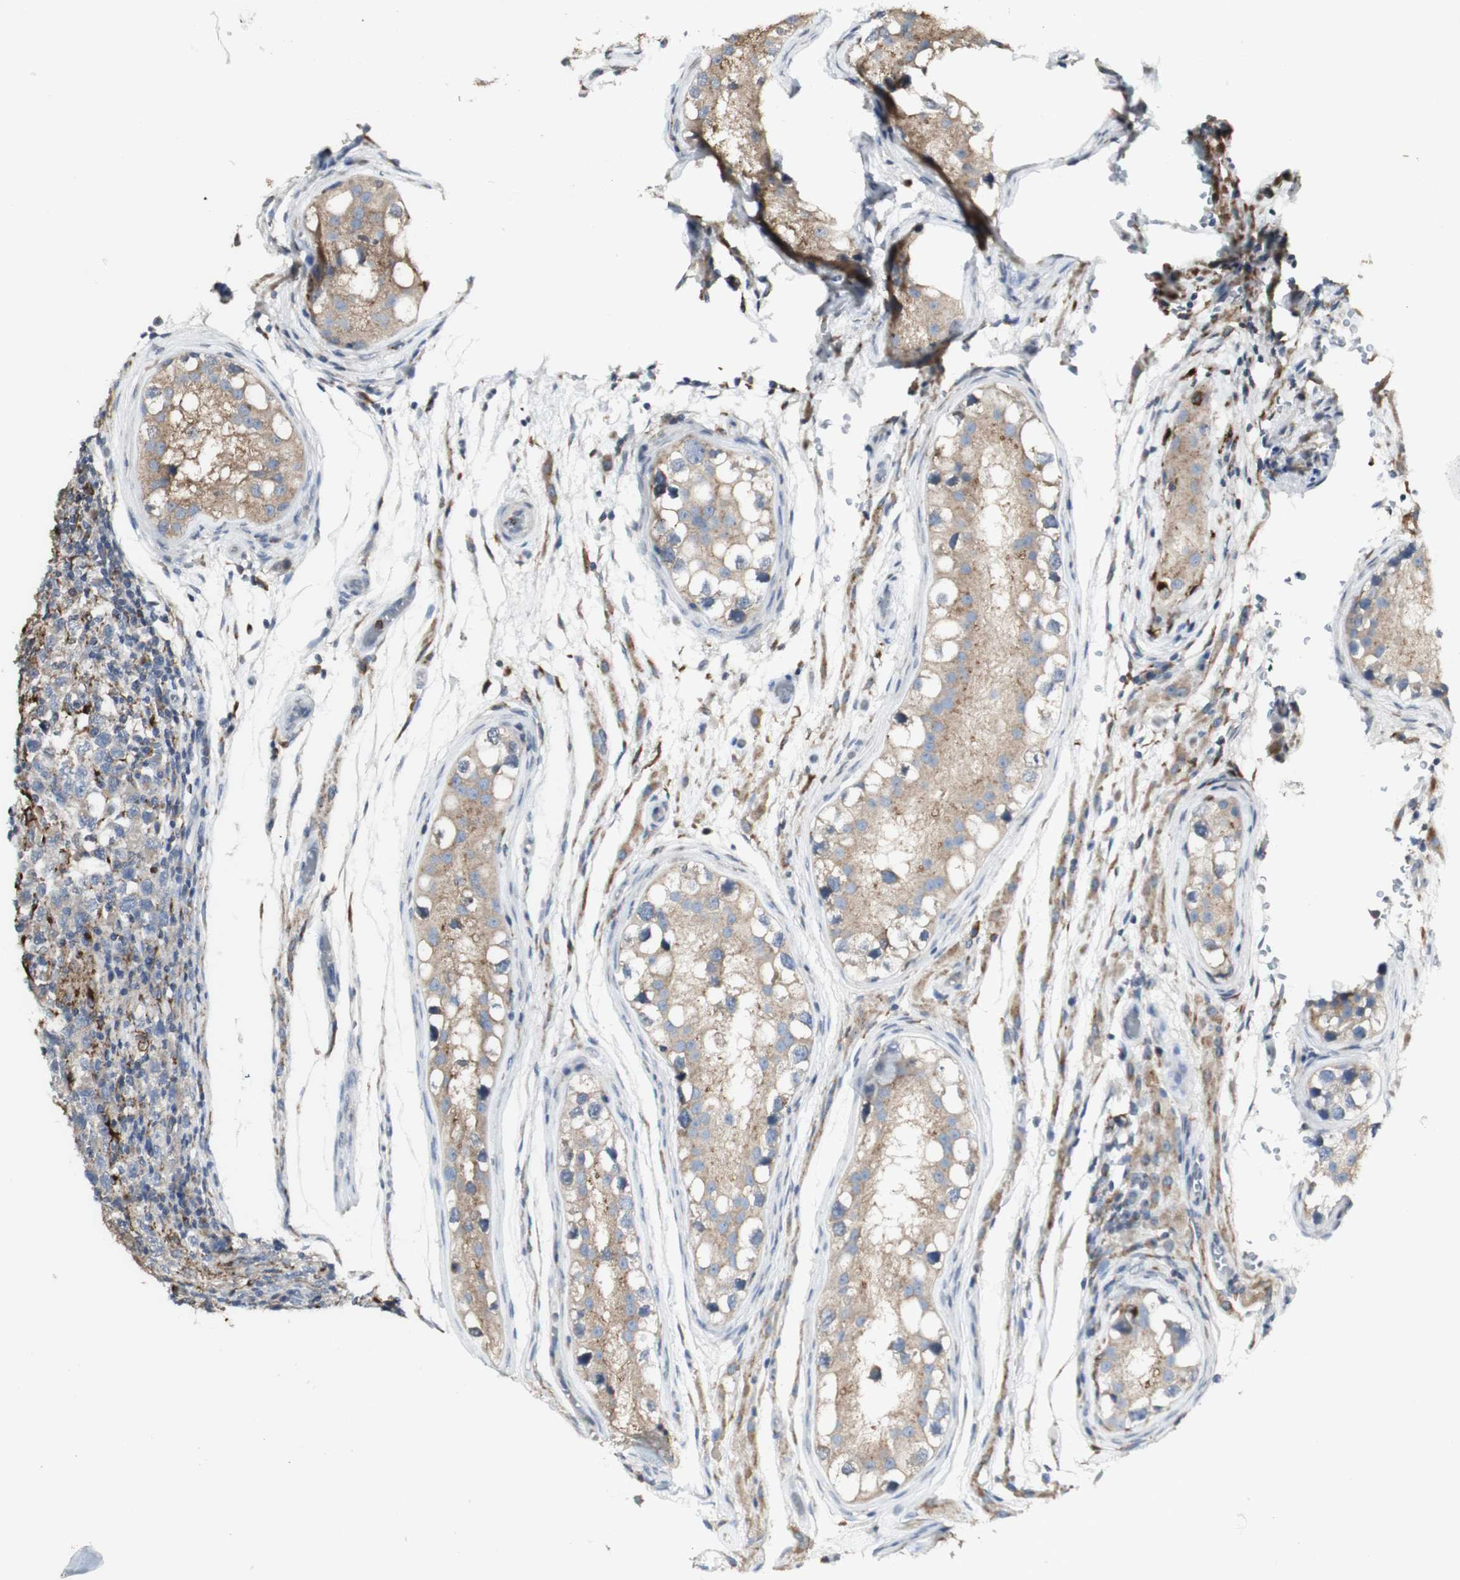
{"staining": {"intensity": "weak", "quantity": "<25%", "location": "cytoplasmic/membranous"}, "tissue": "testis cancer", "cell_type": "Tumor cells", "image_type": "cancer", "snomed": [{"axis": "morphology", "description": "Carcinoma, Embryonal, NOS"}, {"axis": "topography", "description": "Testis"}], "caption": "The histopathology image exhibits no staining of tumor cells in testis cancer.", "gene": "ATP6V1E1", "patient": {"sex": "male", "age": 21}}